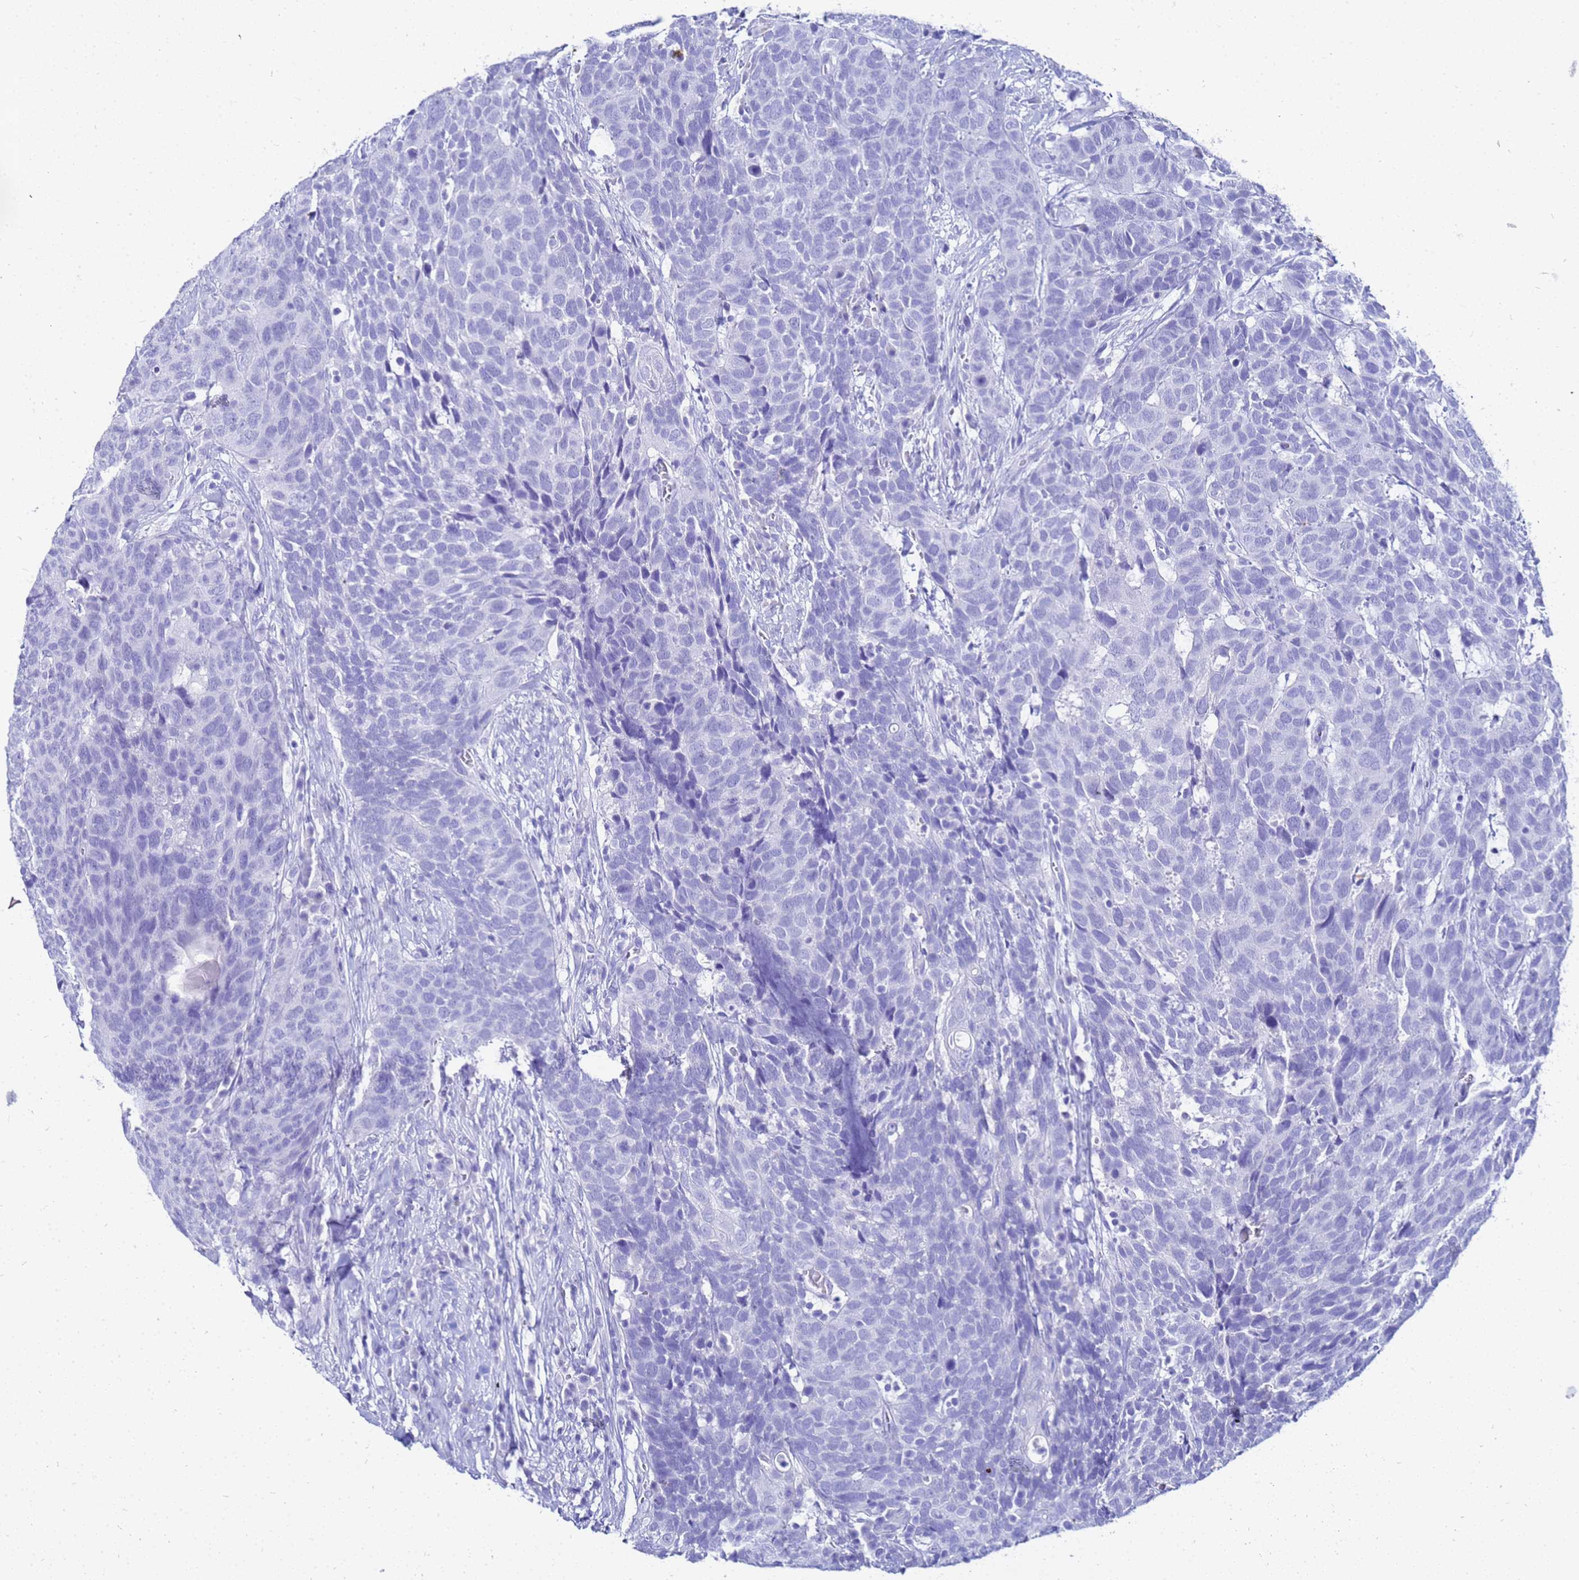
{"staining": {"intensity": "negative", "quantity": "none", "location": "none"}, "tissue": "head and neck cancer", "cell_type": "Tumor cells", "image_type": "cancer", "snomed": [{"axis": "morphology", "description": "Squamous cell carcinoma, NOS"}, {"axis": "topography", "description": "Head-Neck"}], "caption": "An image of squamous cell carcinoma (head and neck) stained for a protein reveals no brown staining in tumor cells.", "gene": "CKB", "patient": {"sex": "male", "age": 66}}